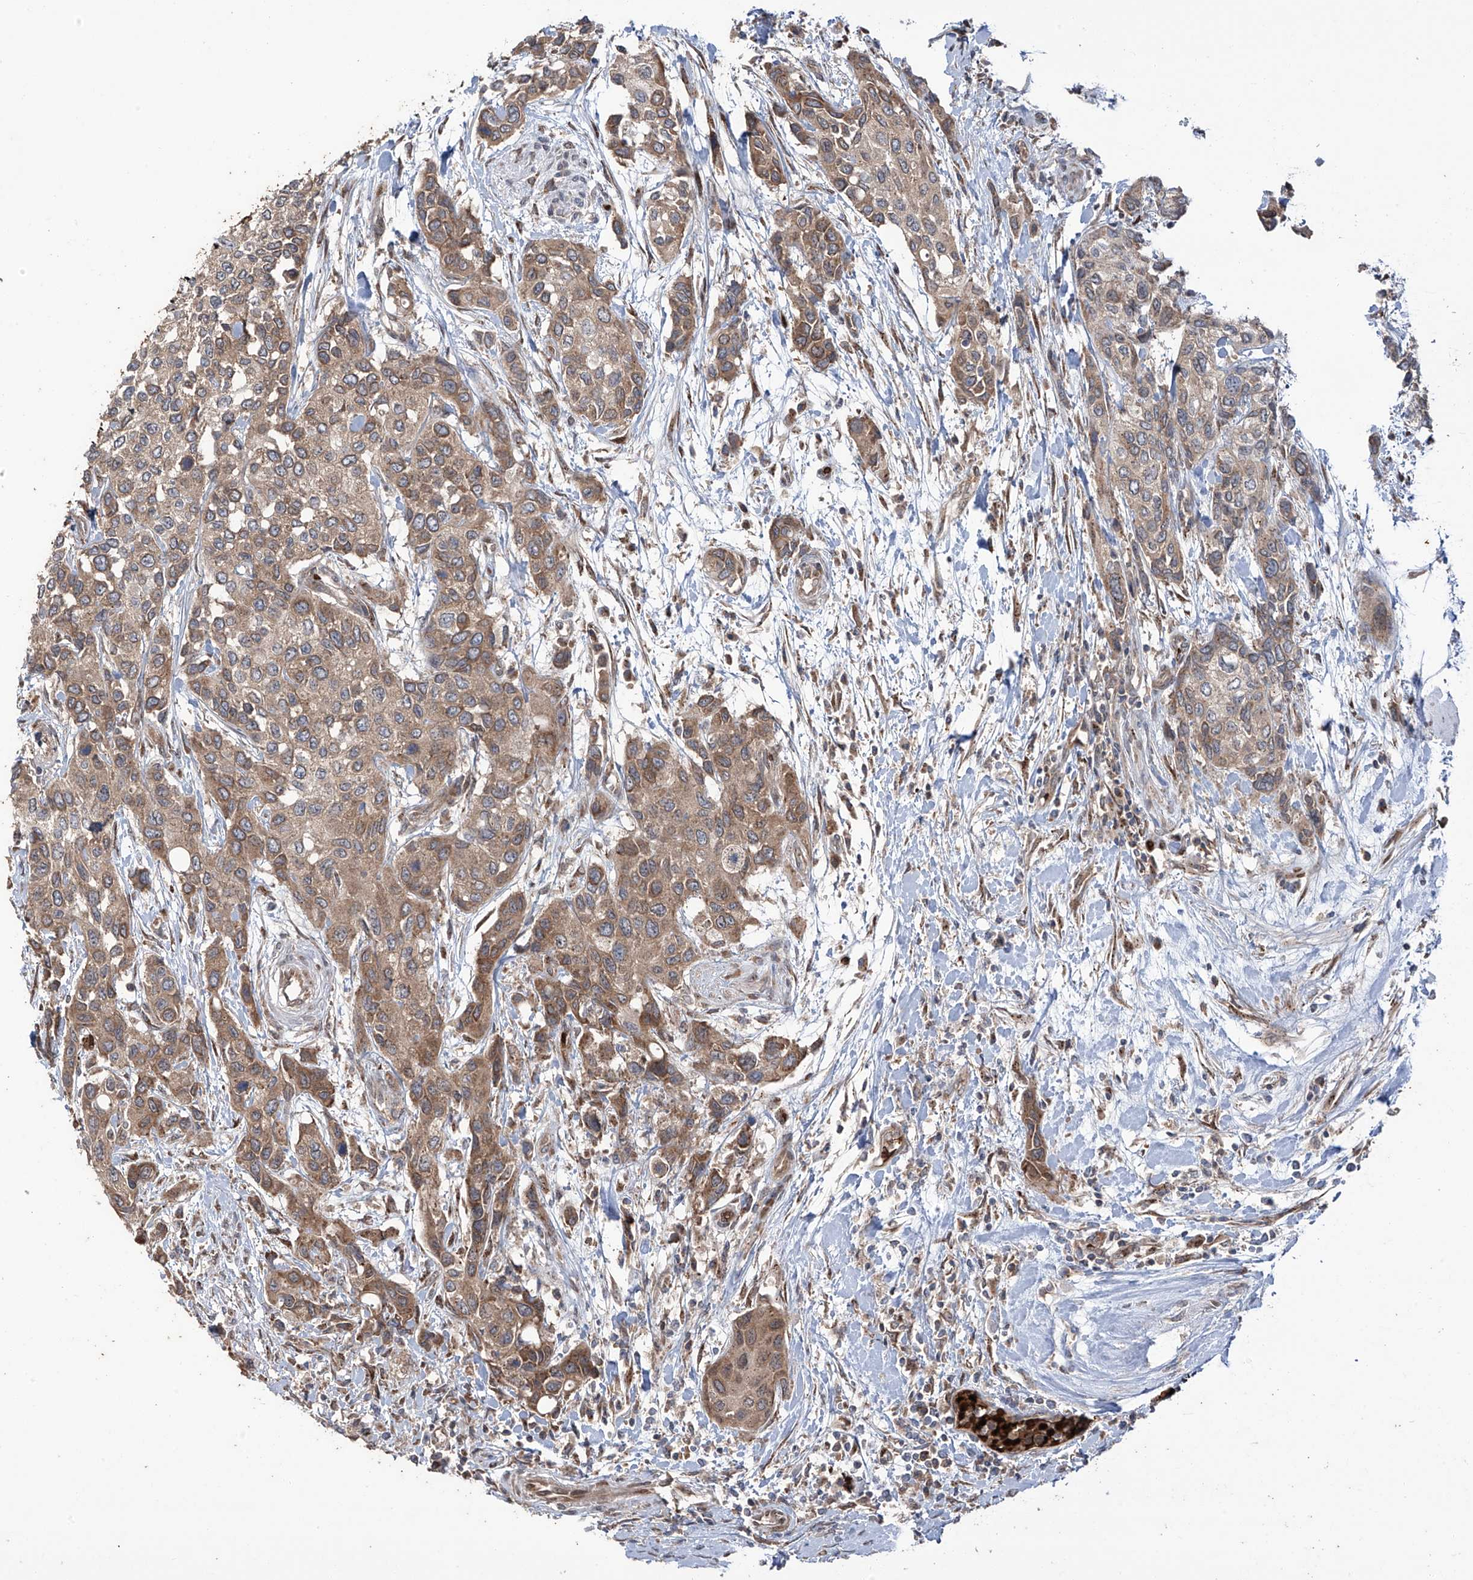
{"staining": {"intensity": "moderate", "quantity": ">75%", "location": "cytoplasmic/membranous"}, "tissue": "urothelial cancer", "cell_type": "Tumor cells", "image_type": "cancer", "snomed": [{"axis": "morphology", "description": "Normal tissue, NOS"}, {"axis": "morphology", "description": "Urothelial carcinoma, High grade"}, {"axis": "topography", "description": "Vascular tissue"}, {"axis": "topography", "description": "Urinary bladder"}], "caption": "Protein staining by immunohistochemistry exhibits moderate cytoplasmic/membranous staining in about >75% of tumor cells in urothelial cancer.", "gene": "ZDHHC9", "patient": {"sex": "female", "age": 56}}